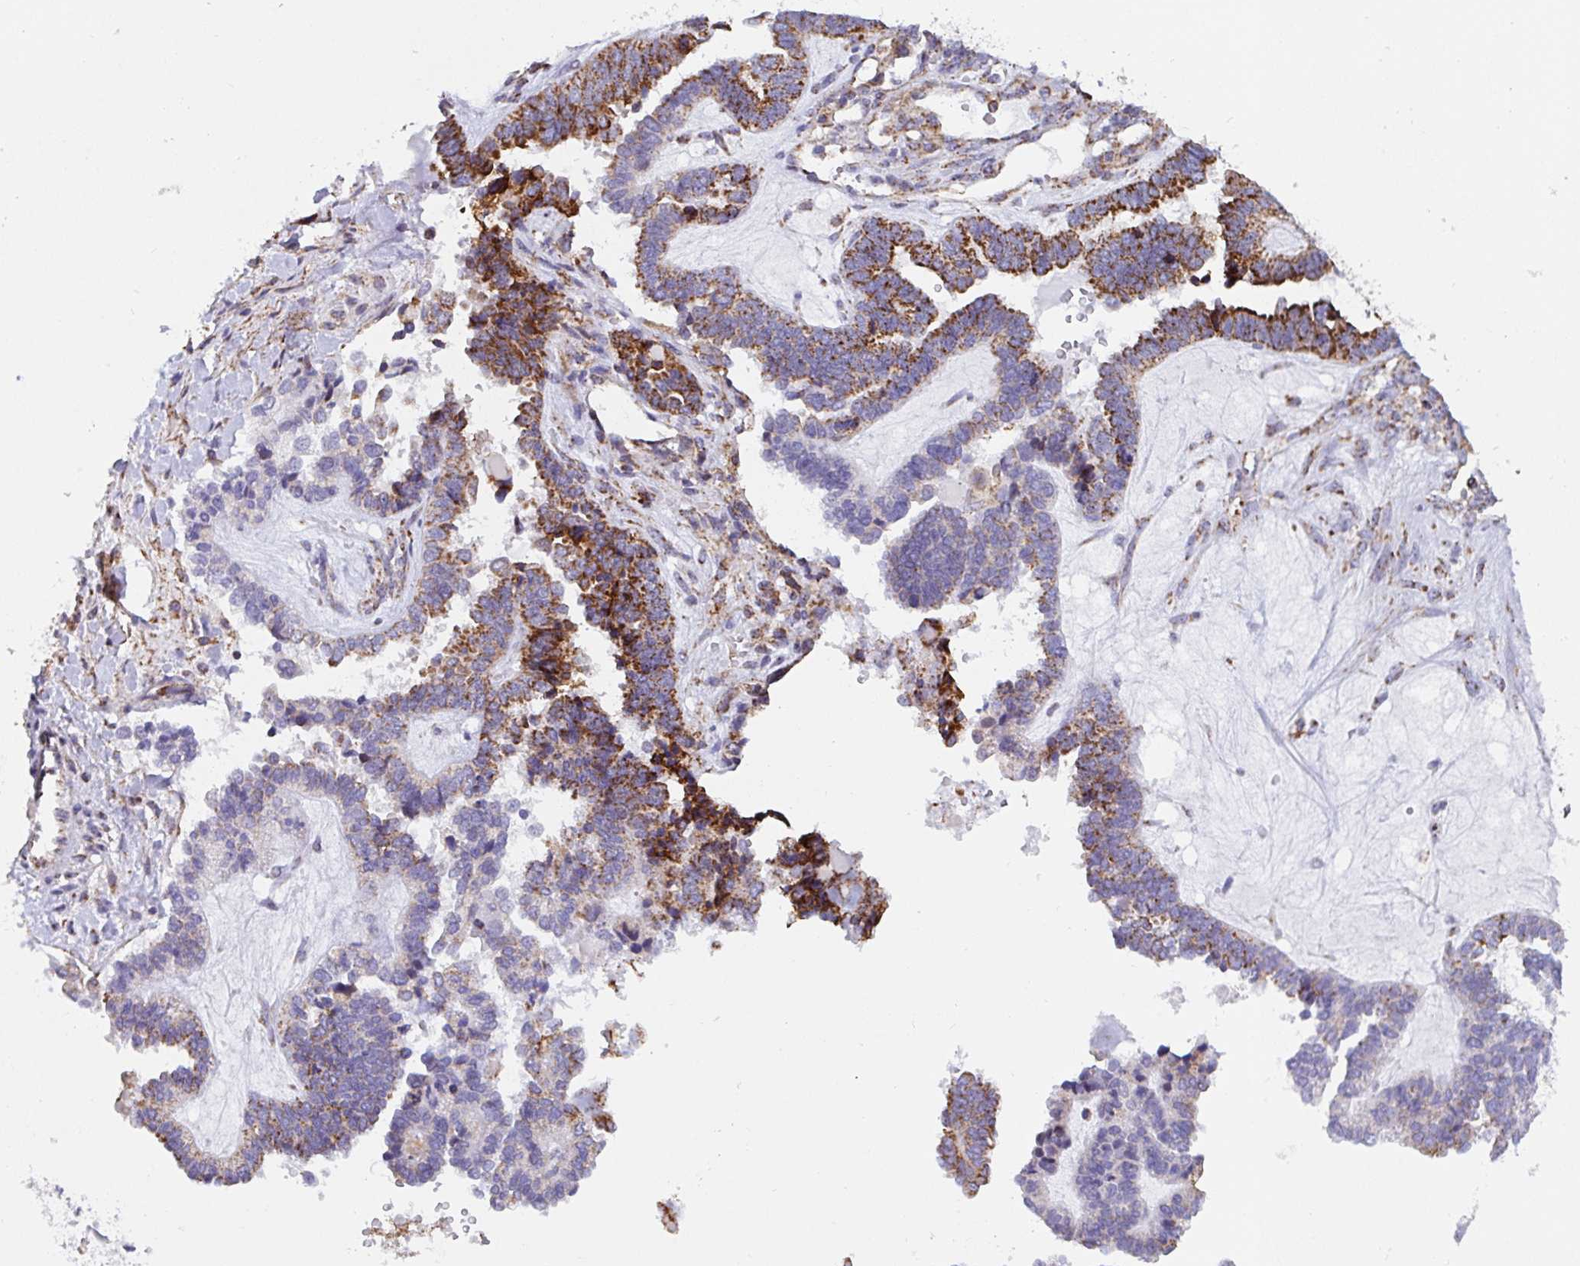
{"staining": {"intensity": "strong", "quantity": "25%-75%", "location": "cytoplasmic/membranous"}, "tissue": "ovarian cancer", "cell_type": "Tumor cells", "image_type": "cancer", "snomed": [{"axis": "morphology", "description": "Cystadenocarcinoma, serous, NOS"}, {"axis": "topography", "description": "Ovary"}], "caption": "Human serous cystadenocarcinoma (ovarian) stained with a protein marker exhibits strong staining in tumor cells.", "gene": "ATP5MJ", "patient": {"sex": "female", "age": 51}}